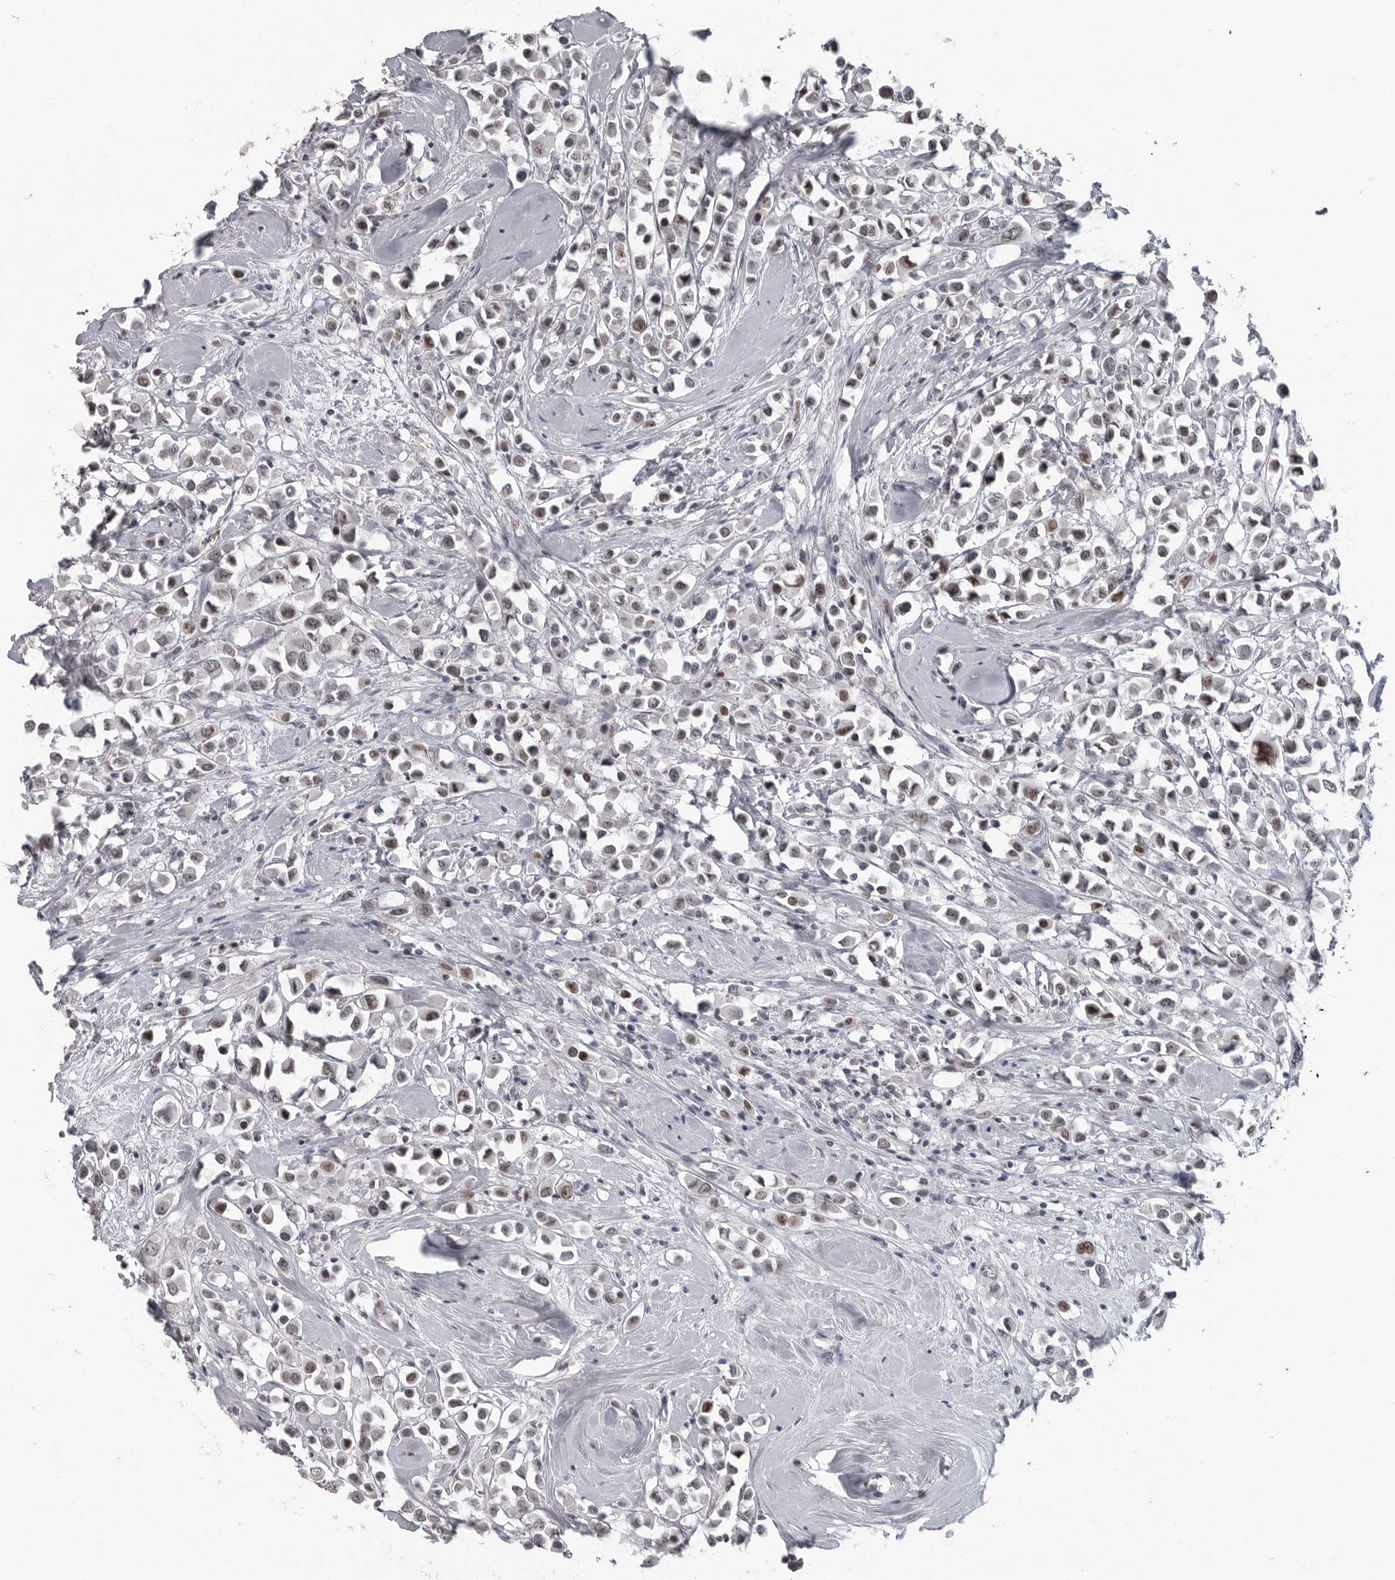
{"staining": {"intensity": "moderate", "quantity": "25%-75%", "location": "nuclear"}, "tissue": "breast cancer", "cell_type": "Tumor cells", "image_type": "cancer", "snomed": [{"axis": "morphology", "description": "Duct carcinoma"}, {"axis": "topography", "description": "Breast"}], "caption": "Breast cancer (infiltrating ductal carcinoma) tissue reveals moderate nuclear positivity in about 25%-75% of tumor cells", "gene": "DDX54", "patient": {"sex": "female", "age": 61}}